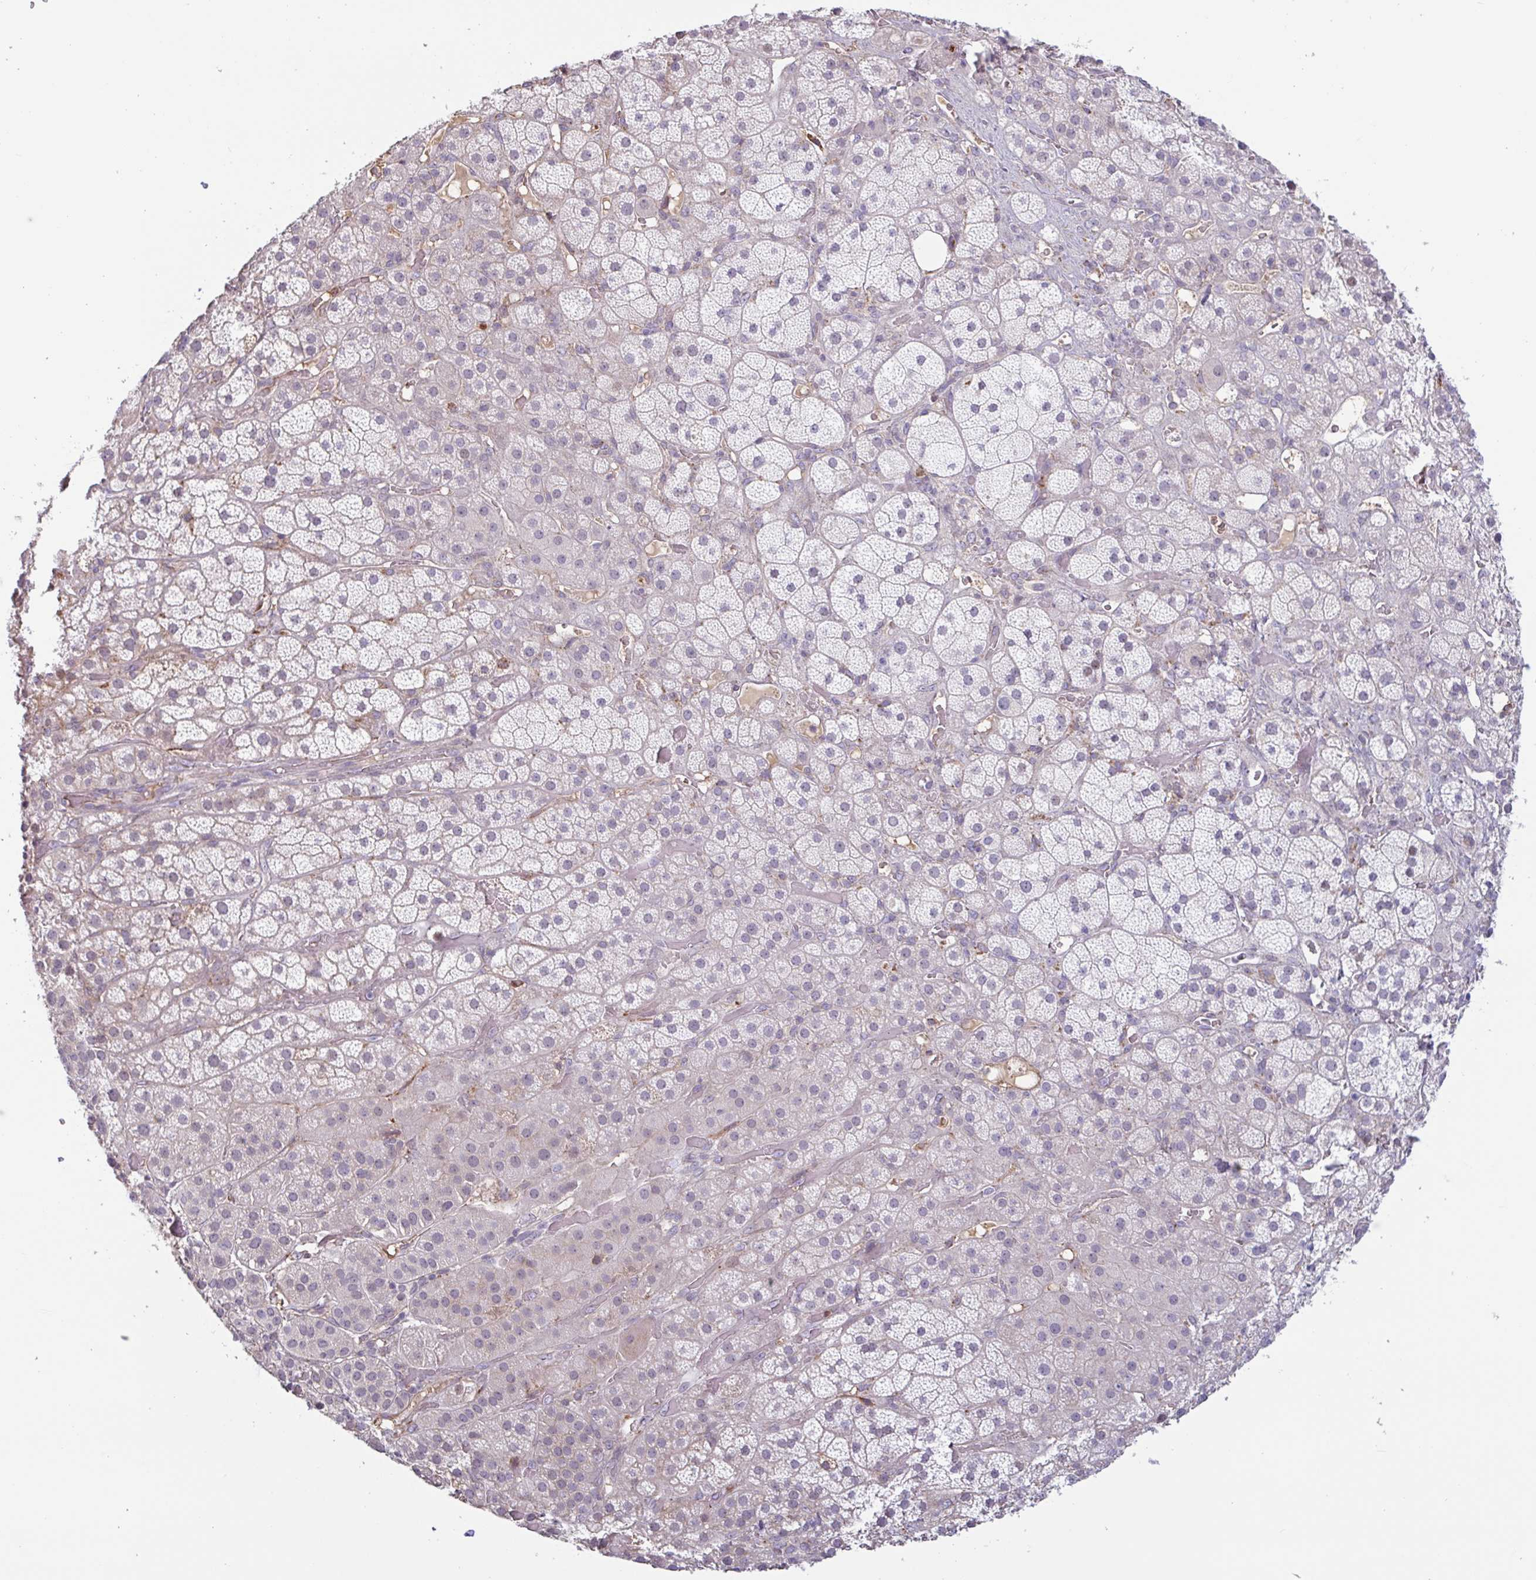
{"staining": {"intensity": "weak", "quantity": "<25%", "location": "nuclear"}, "tissue": "adrenal gland", "cell_type": "Glandular cells", "image_type": "normal", "snomed": [{"axis": "morphology", "description": "Normal tissue, NOS"}, {"axis": "topography", "description": "Adrenal gland"}], "caption": "High magnification brightfield microscopy of benign adrenal gland stained with DAB (brown) and counterstained with hematoxylin (blue): glandular cells show no significant expression. (Immunohistochemistry, brightfield microscopy, high magnification).", "gene": "TAF1D", "patient": {"sex": "male", "age": 57}}